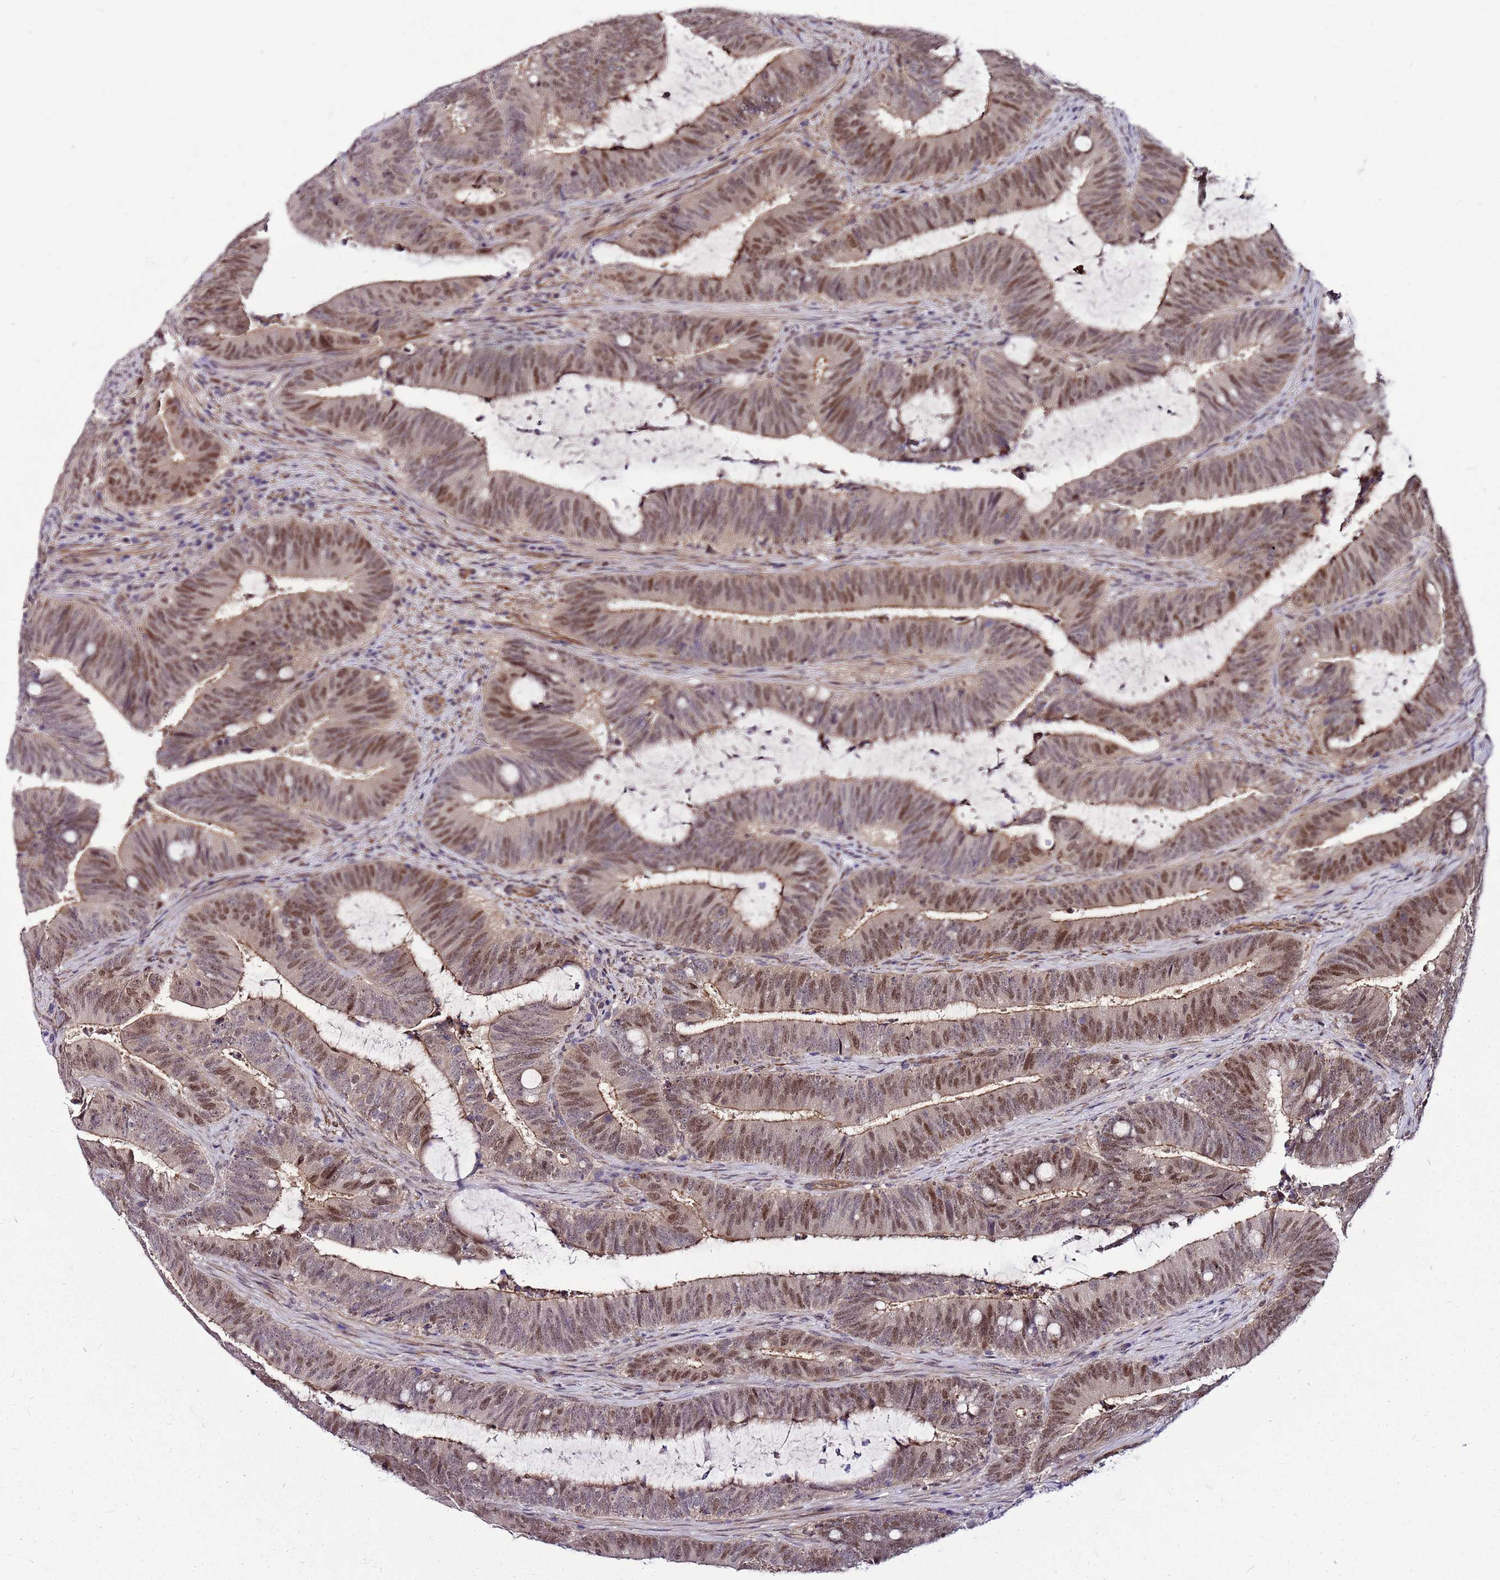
{"staining": {"intensity": "moderate", "quantity": ">75%", "location": "cytoplasmic/membranous,nuclear"}, "tissue": "colorectal cancer", "cell_type": "Tumor cells", "image_type": "cancer", "snomed": [{"axis": "morphology", "description": "Adenocarcinoma, NOS"}, {"axis": "topography", "description": "Colon"}], "caption": "Colorectal cancer (adenocarcinoma) tissue displays moderate cytoplasmic/membranous and nuclear staining in approximately >75% of tumor cells", "gene": "POLE3", "patient": {"sex": "female", "age": 43}}